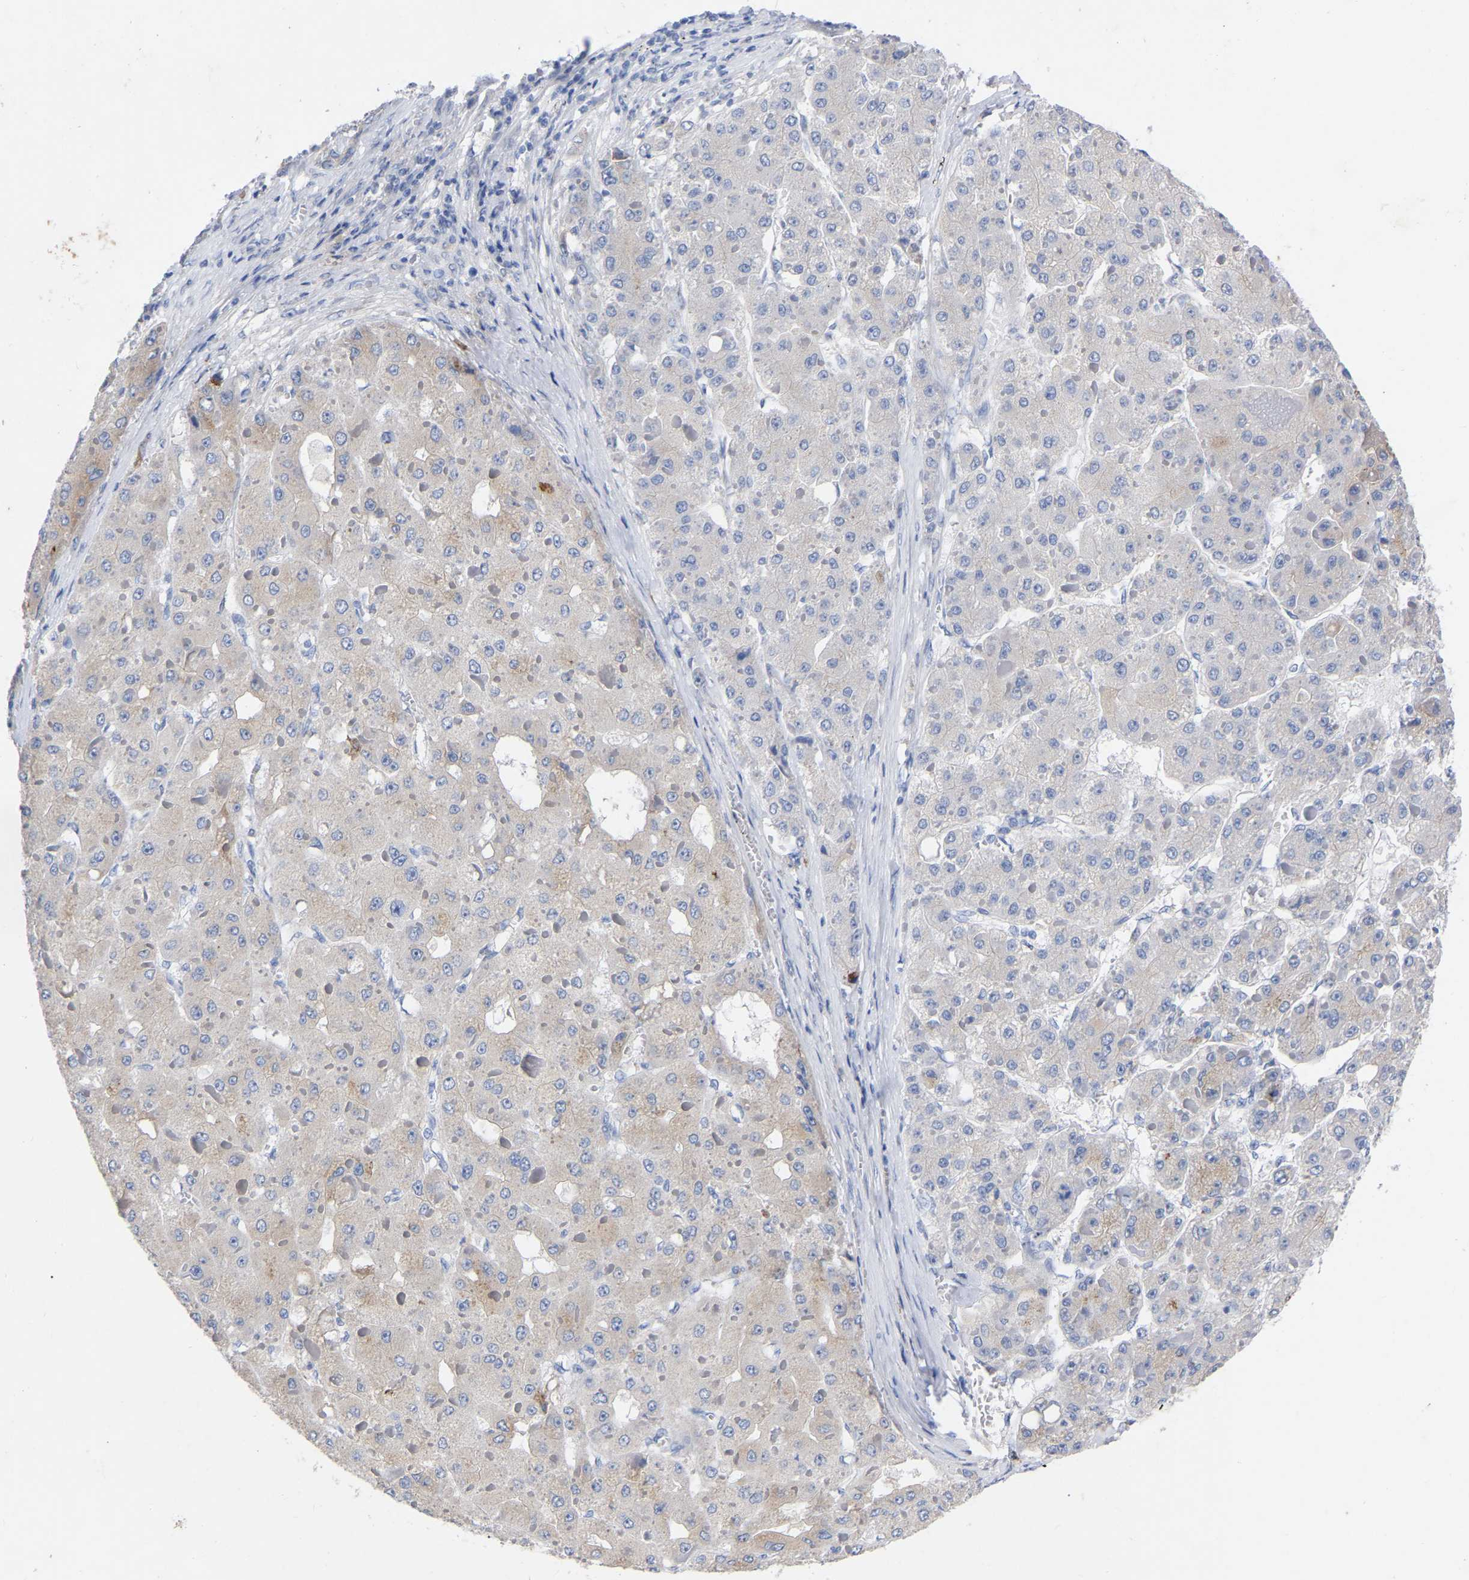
{"staining": {"intensity": "weak", "quantity": "<25%", "location": "cytoplasmic/membranous"}, "tissue": "liver cancer", "cell_type": "Tumor cells", "image_type": "cancer", "snomed": [{"axis": "morphology", "description": "Carcinoma, Hepatocellular, NOS"}, {"axis": "topography", "description": "Liver"}], "caption": "Liver hepatocellular carcinoma was stained to show a protein in brown. There is no significant expression in tumor cells.", "gene": "STRIP2", "patient": {"sex": "female", "age": 73}}